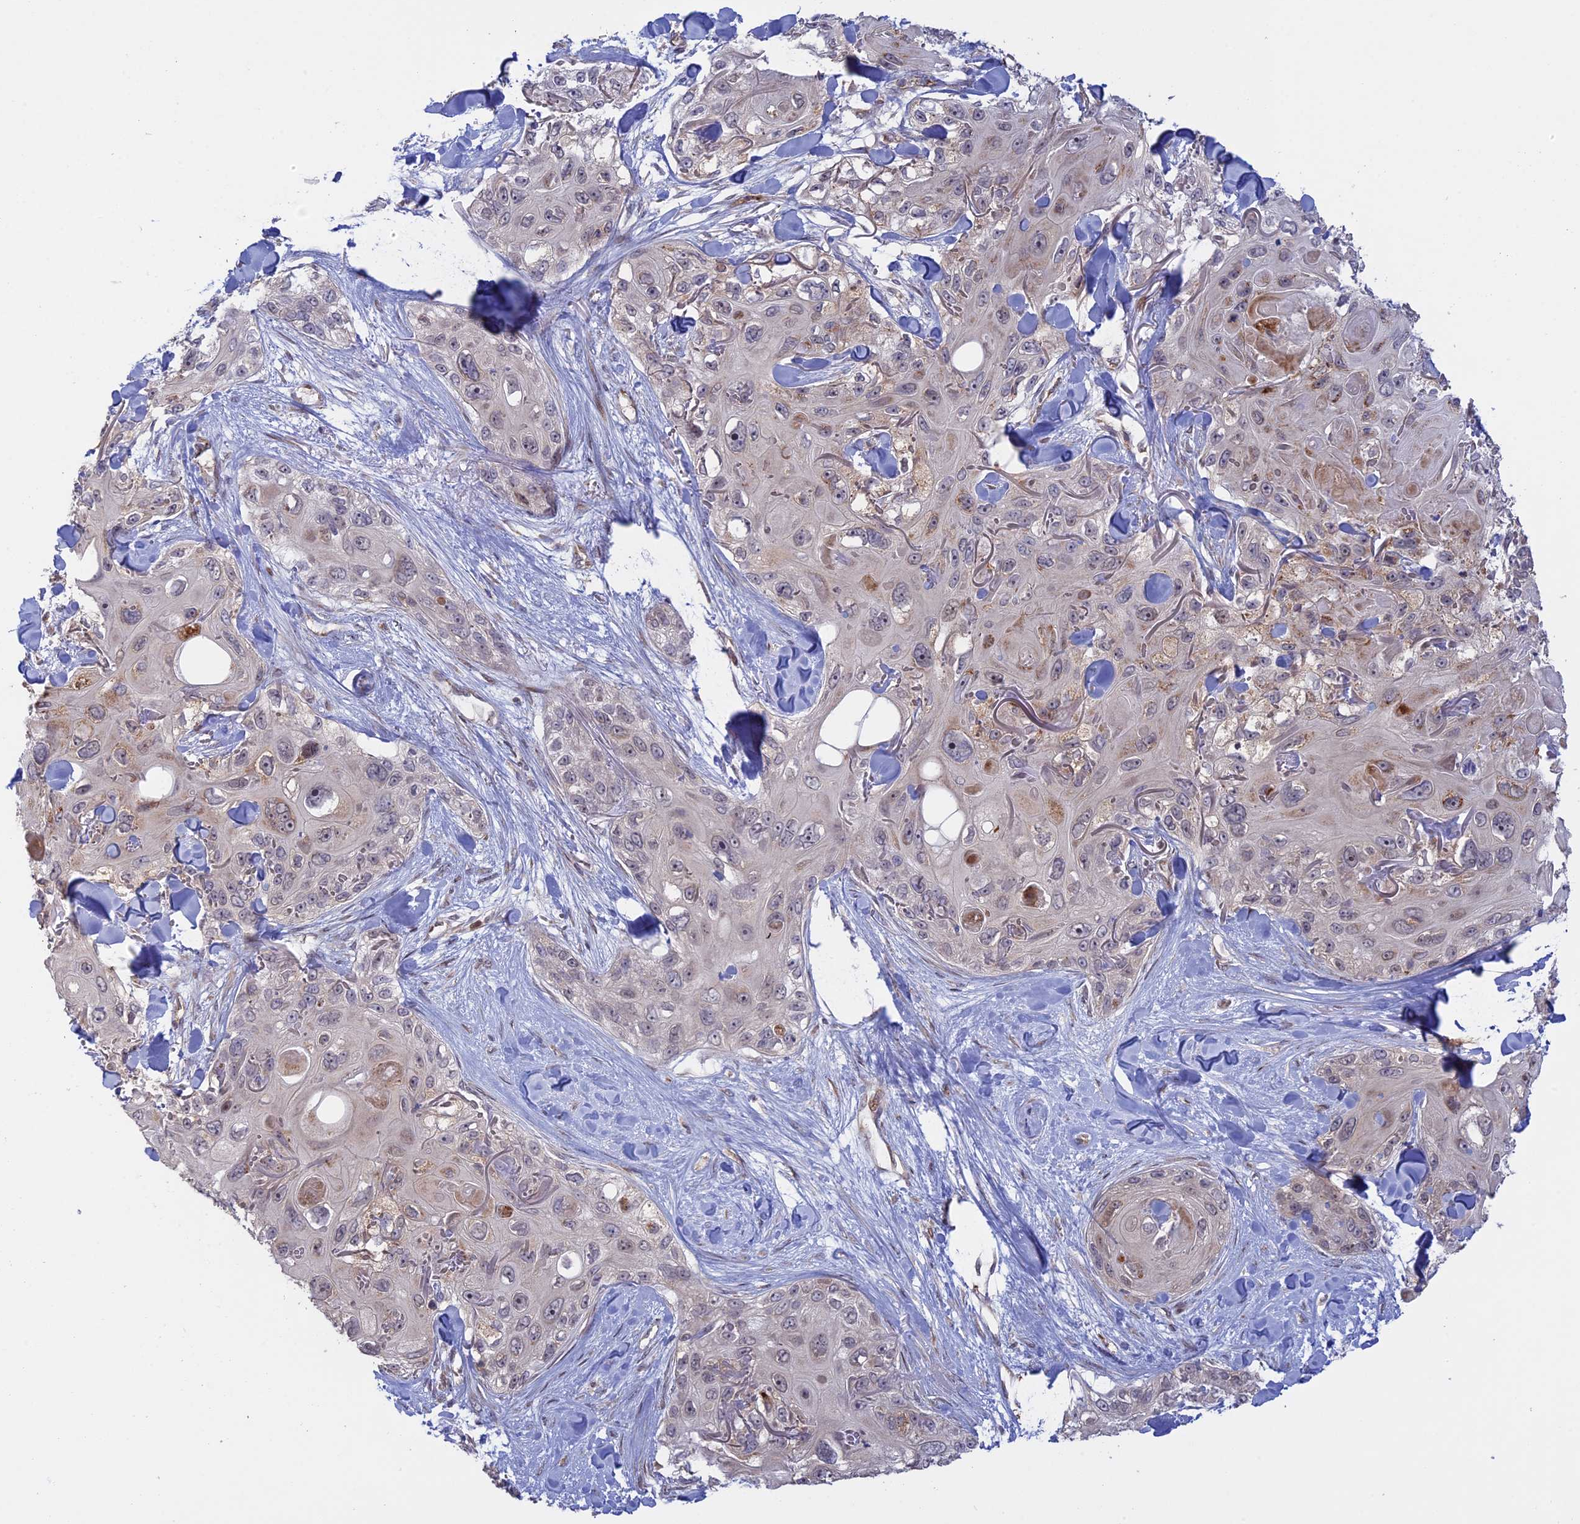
{"staining": {"intensity": "moderate", "quantity": "<25%", "location": "cytoplasmic/membranous"}, "tissue": "skin cancer", "cell_type": "Tumor cells", "image_type": "cancer", "snomed": [{"axis": "morphology", "description": "Normal tissue, NOS"}, {"axis": "morphology", "description": "Squamous cell carcinoma, NOS"}, {"axis": "topography", "description": "Skin"}], "caption": "Immunohistochemistry (IHC) of squamous cell carcinoma (skin) demonstrates low levels of moderate cytoplasmic/membranous positivity in about <25% of tumor cells.", "gene": "GSKIP", "patient": {"sex": "male", "age": 72}}